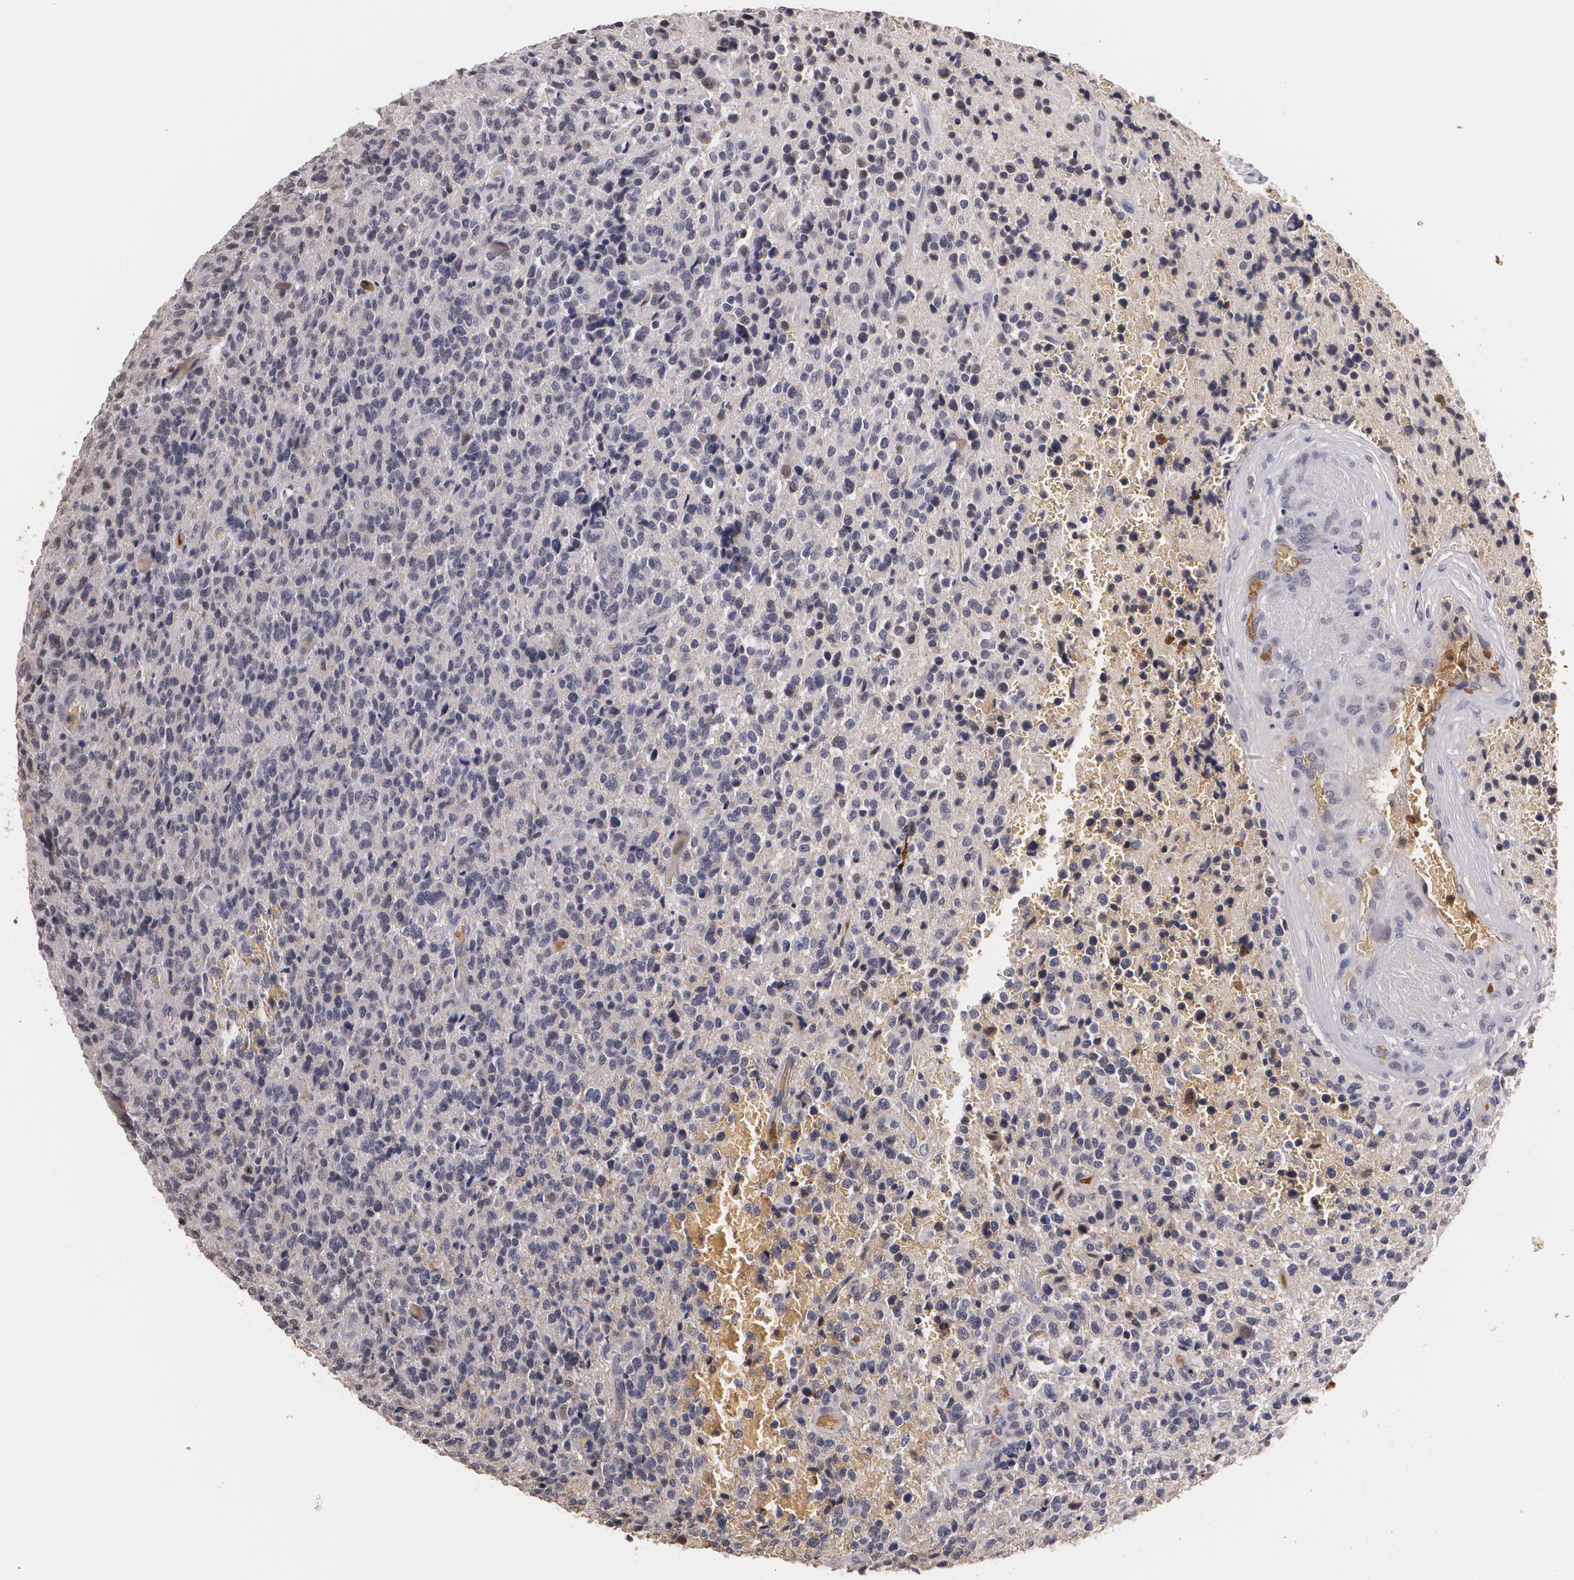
{"staining": {"intensity": "weak", "quantity": ">75%", "location": "cytoplasmic/membranous"}, "tissue": "glioma", "cell_type": "Tumor cells", "image_type": "cancer", "snomed": [{"axis": "morphology", "description": "Glioma, malignant, High grade"}, {"axis": "topography", "description": "Brain"}], "caption": "Immunohistochemical staining of malignant high-grade glioma displays low levels of weak cytoplasmic/membranous positivity in approximately >75% of tumor cells.", "gene": "PTS", "patient": {"sex": "male", "age": 36}}